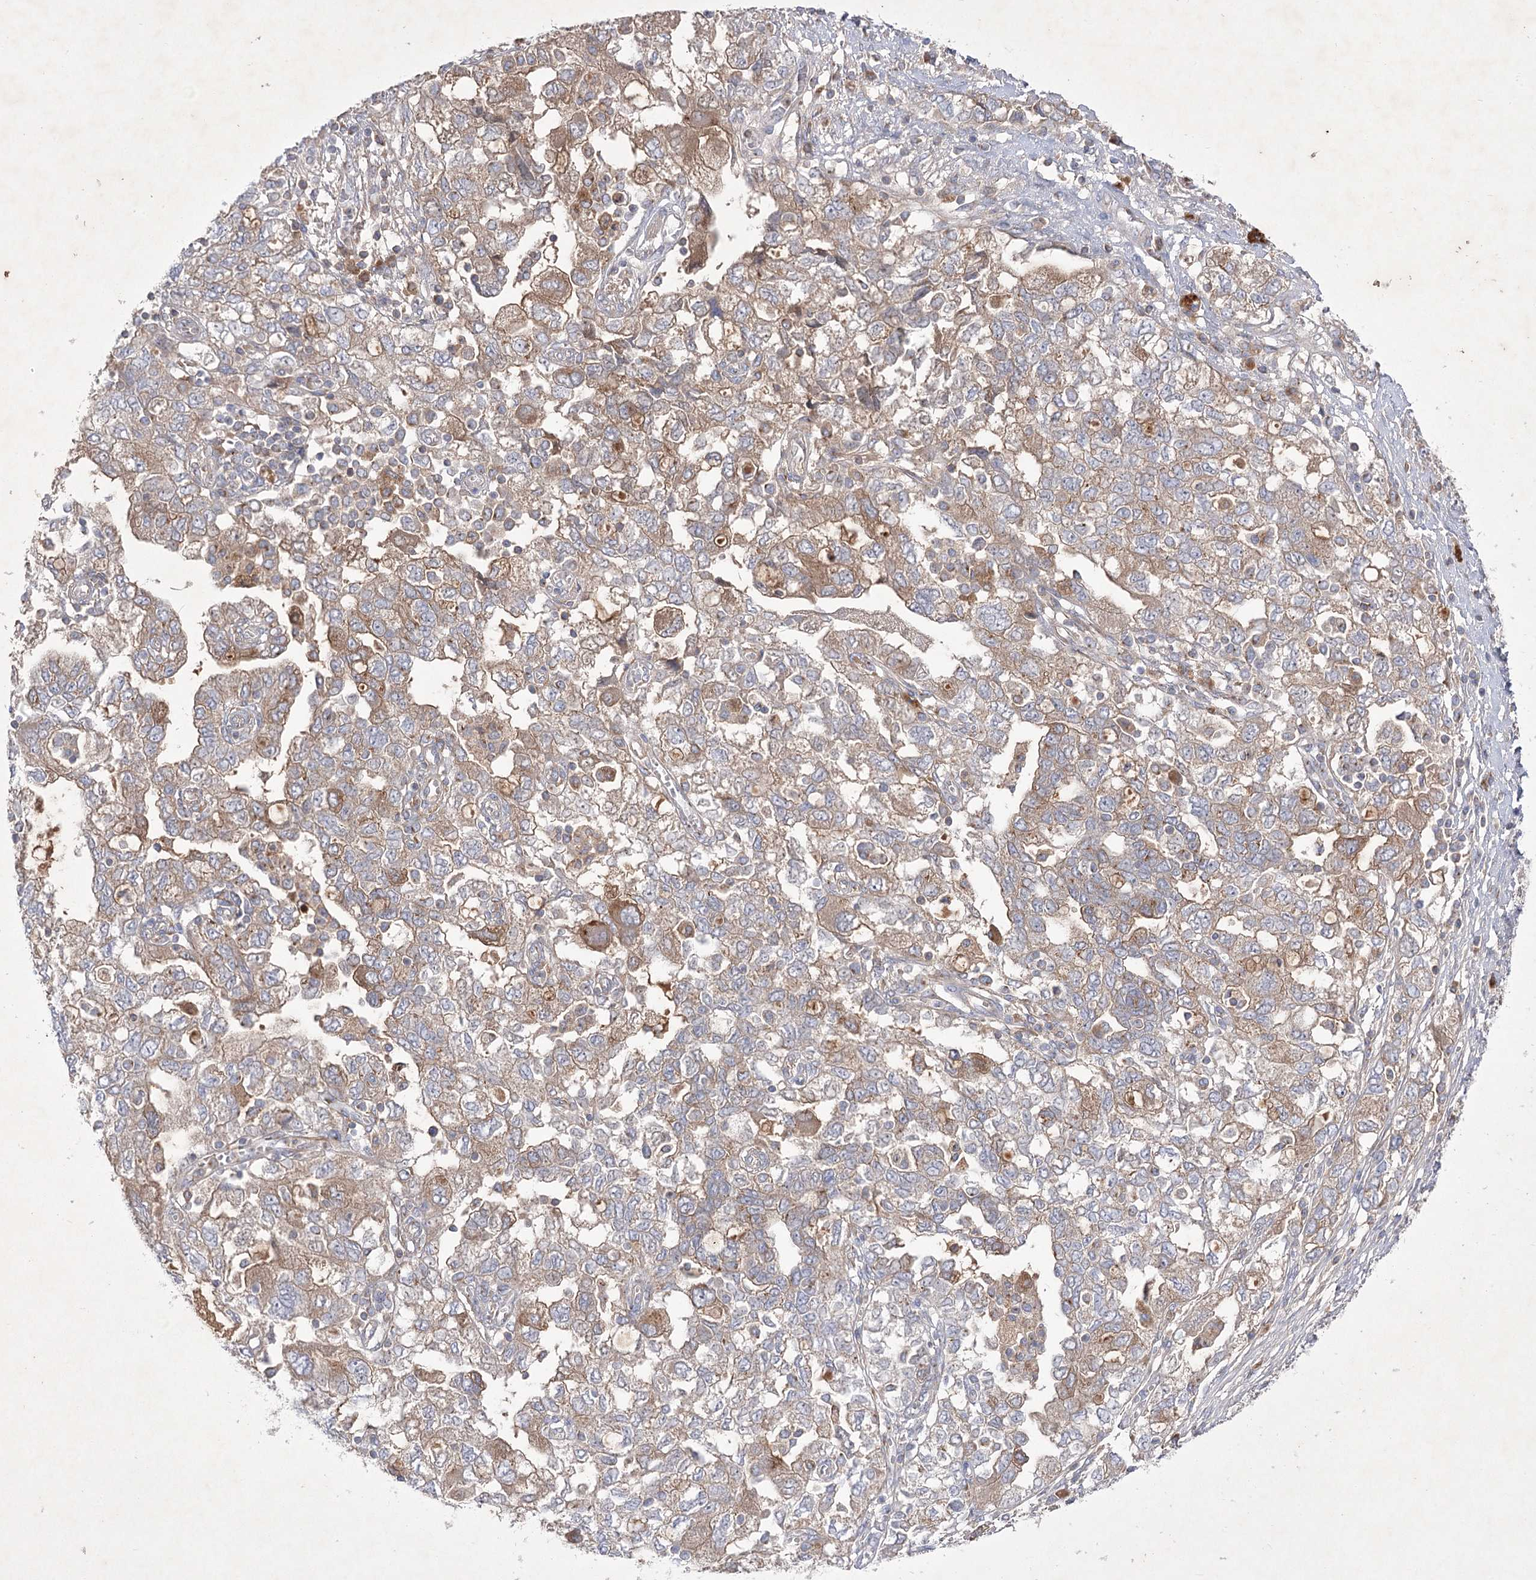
{"staining": {"intensity": "weak", "quantity": "25%-75%", "location": "cytoplasmic/membranous"}, "tissue": "ovarian cancer", "cell_type": "Tumor cells", "image_type": "cancer", "snomed": [{"axis": "morphology", "description": "Carcinoma, NOS"}, {"axis": "morphology", "description": "Cystadenocarcinoma, serous, NOS"}, {"axis": "topography", "description": "Ovary"}], "caption": "IHC of human ovarian cancer (carcinoma) exhibits low levels of weak cytoplasmic/membranous positivity in approximately 25%-75% of tumor cells. (Brightfield microscopy of DAB IHC at high magnification).", "gene": "GBF1", "patient": {"sex": "female", "age": 69}}